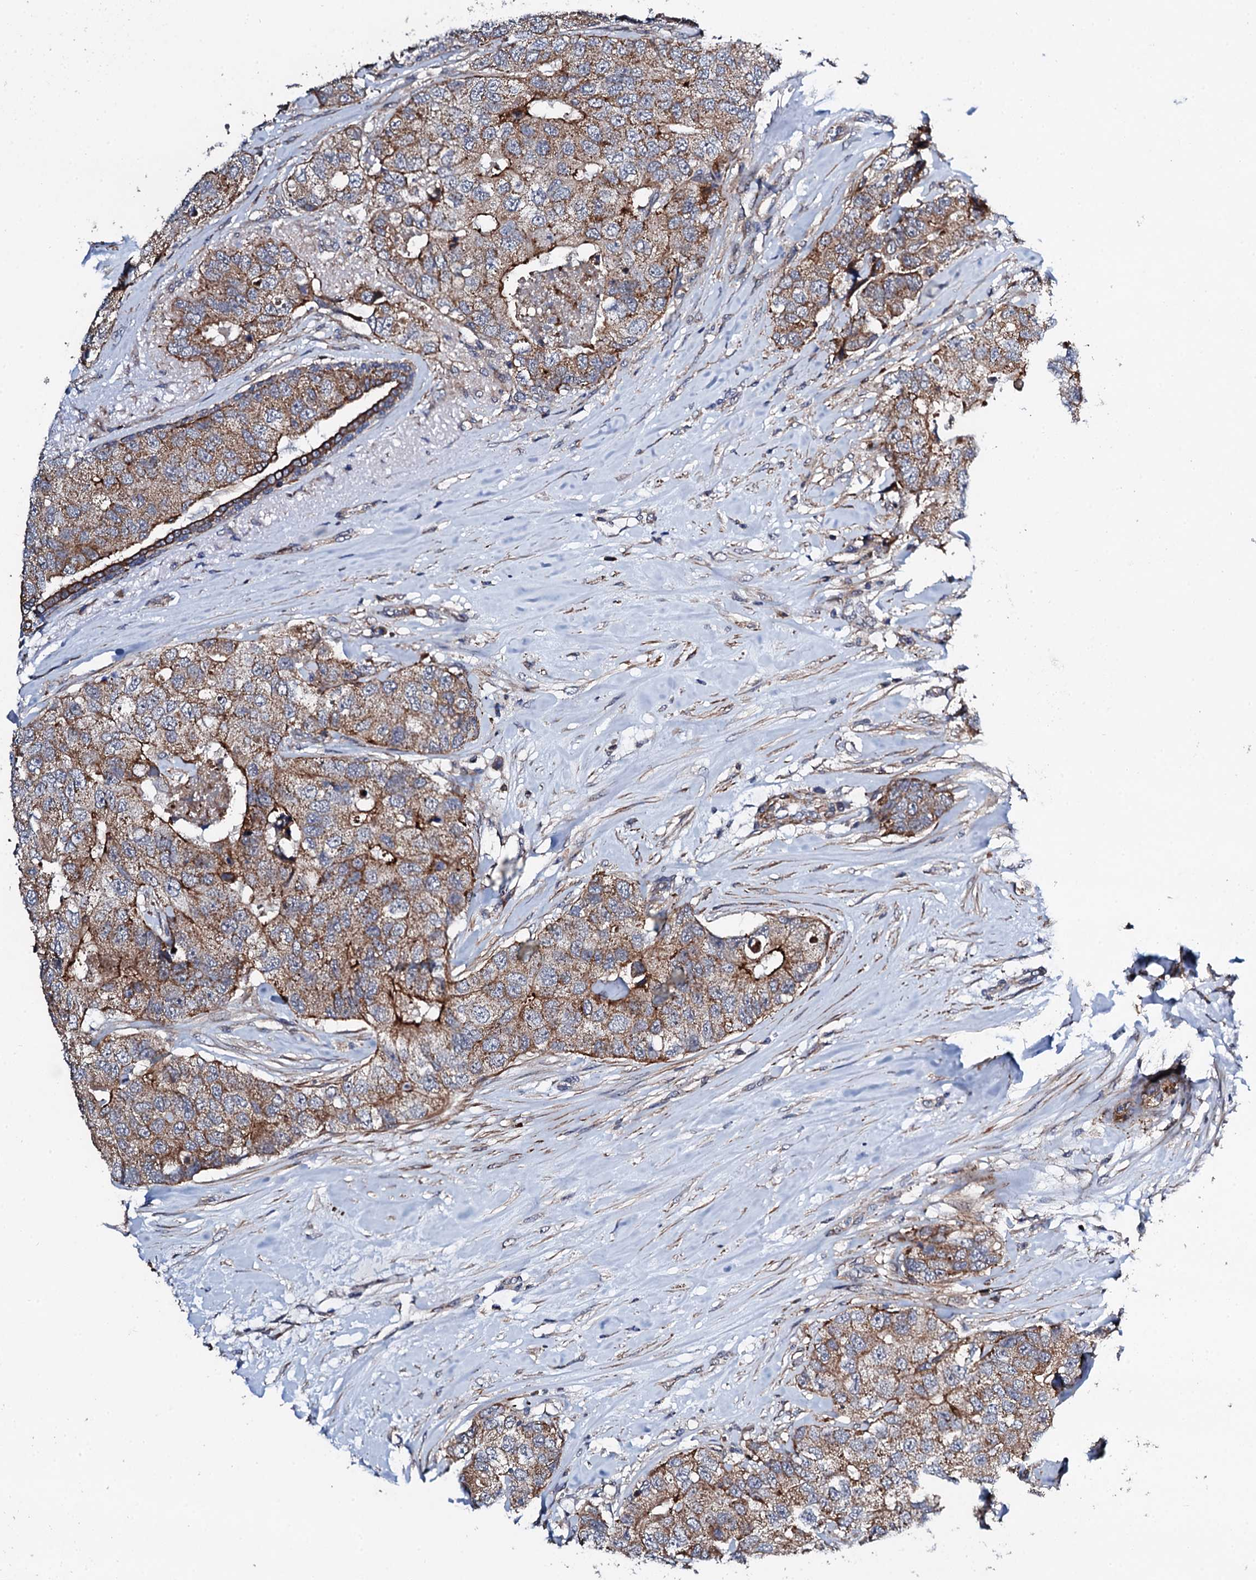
{"staining": {"intensity": "moderate", "quantity": ">75%", "location": "cytoplasmic/membranous"}, "tissue": "breast cancer", "cell_type": "Tumor cells", "image_type": "cancer", "snomed": [{"axis": "morphology", "description": "Duct carcinoma"}, {"axis": "topography", "description": "Breast"}], "caption": "Breast intraductal carcinoma stained with DAB immunohistochemistry demonstrates medium levels of moderate cytoplasmic/membranous staining in approximately >75% of tumor cells.", "gene": "COG4", "patient": {"sex": "female", "age": 62}}